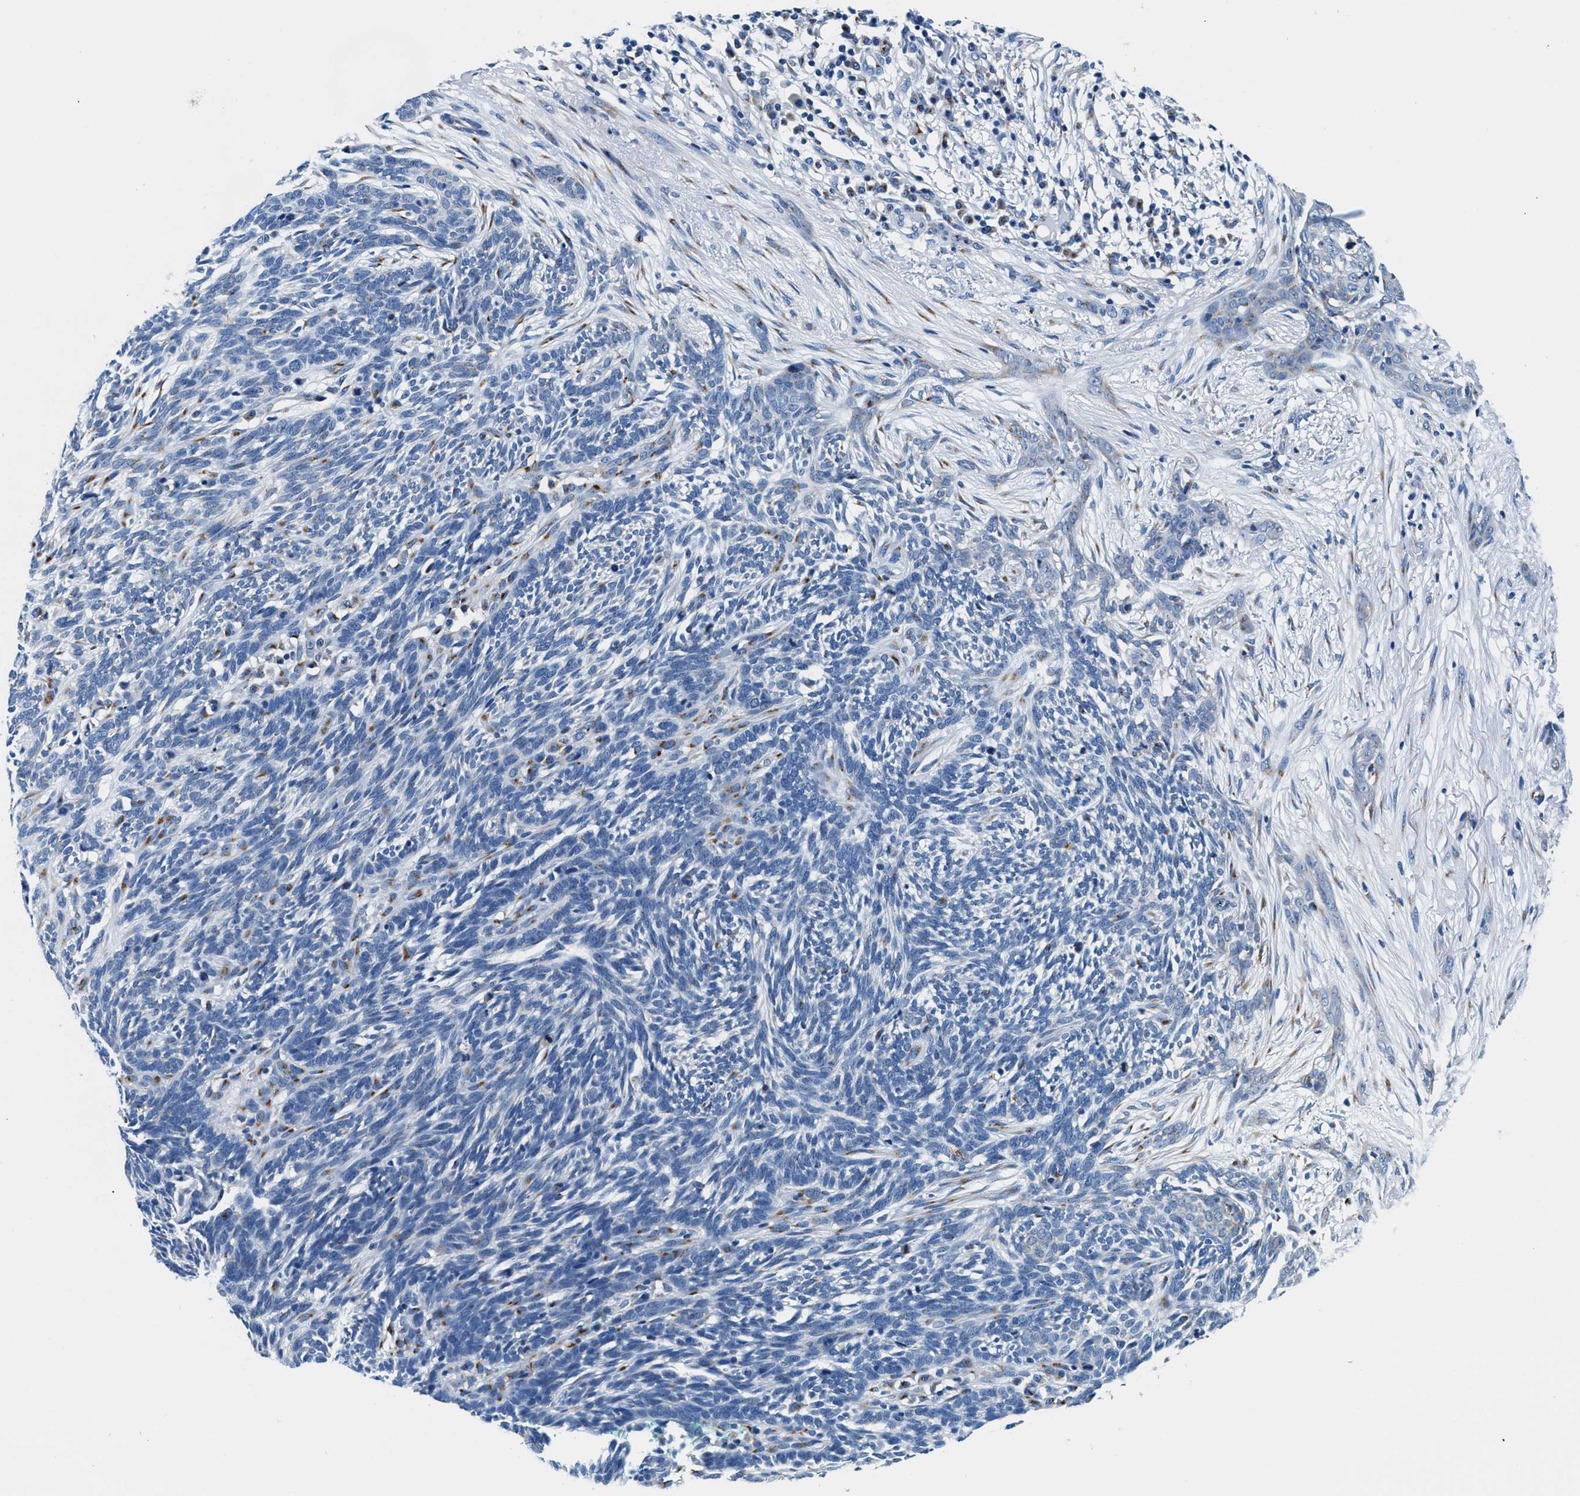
{"staining": {"intensity": "negative", "quantity": "none", "location": "none"}, "tissue": "skin cancer", "cell_type": "Tumor cells", "image_type": "cancer", "snomed": [{"axis": "morphology", "description": "Basal cell carcinoma"}, {"axis": "morphology", "description": "Adnexal tumor, benign"}, {"axis": "topography", "description": "Skin"}], "caption": "DAB (3,3'-diaminobenzidine) immunohistochemical staining of skin cancer shows no significant staining in tumor cells.", "gene": "VPS53", "patient": {"sex": "female", "age": 42}}